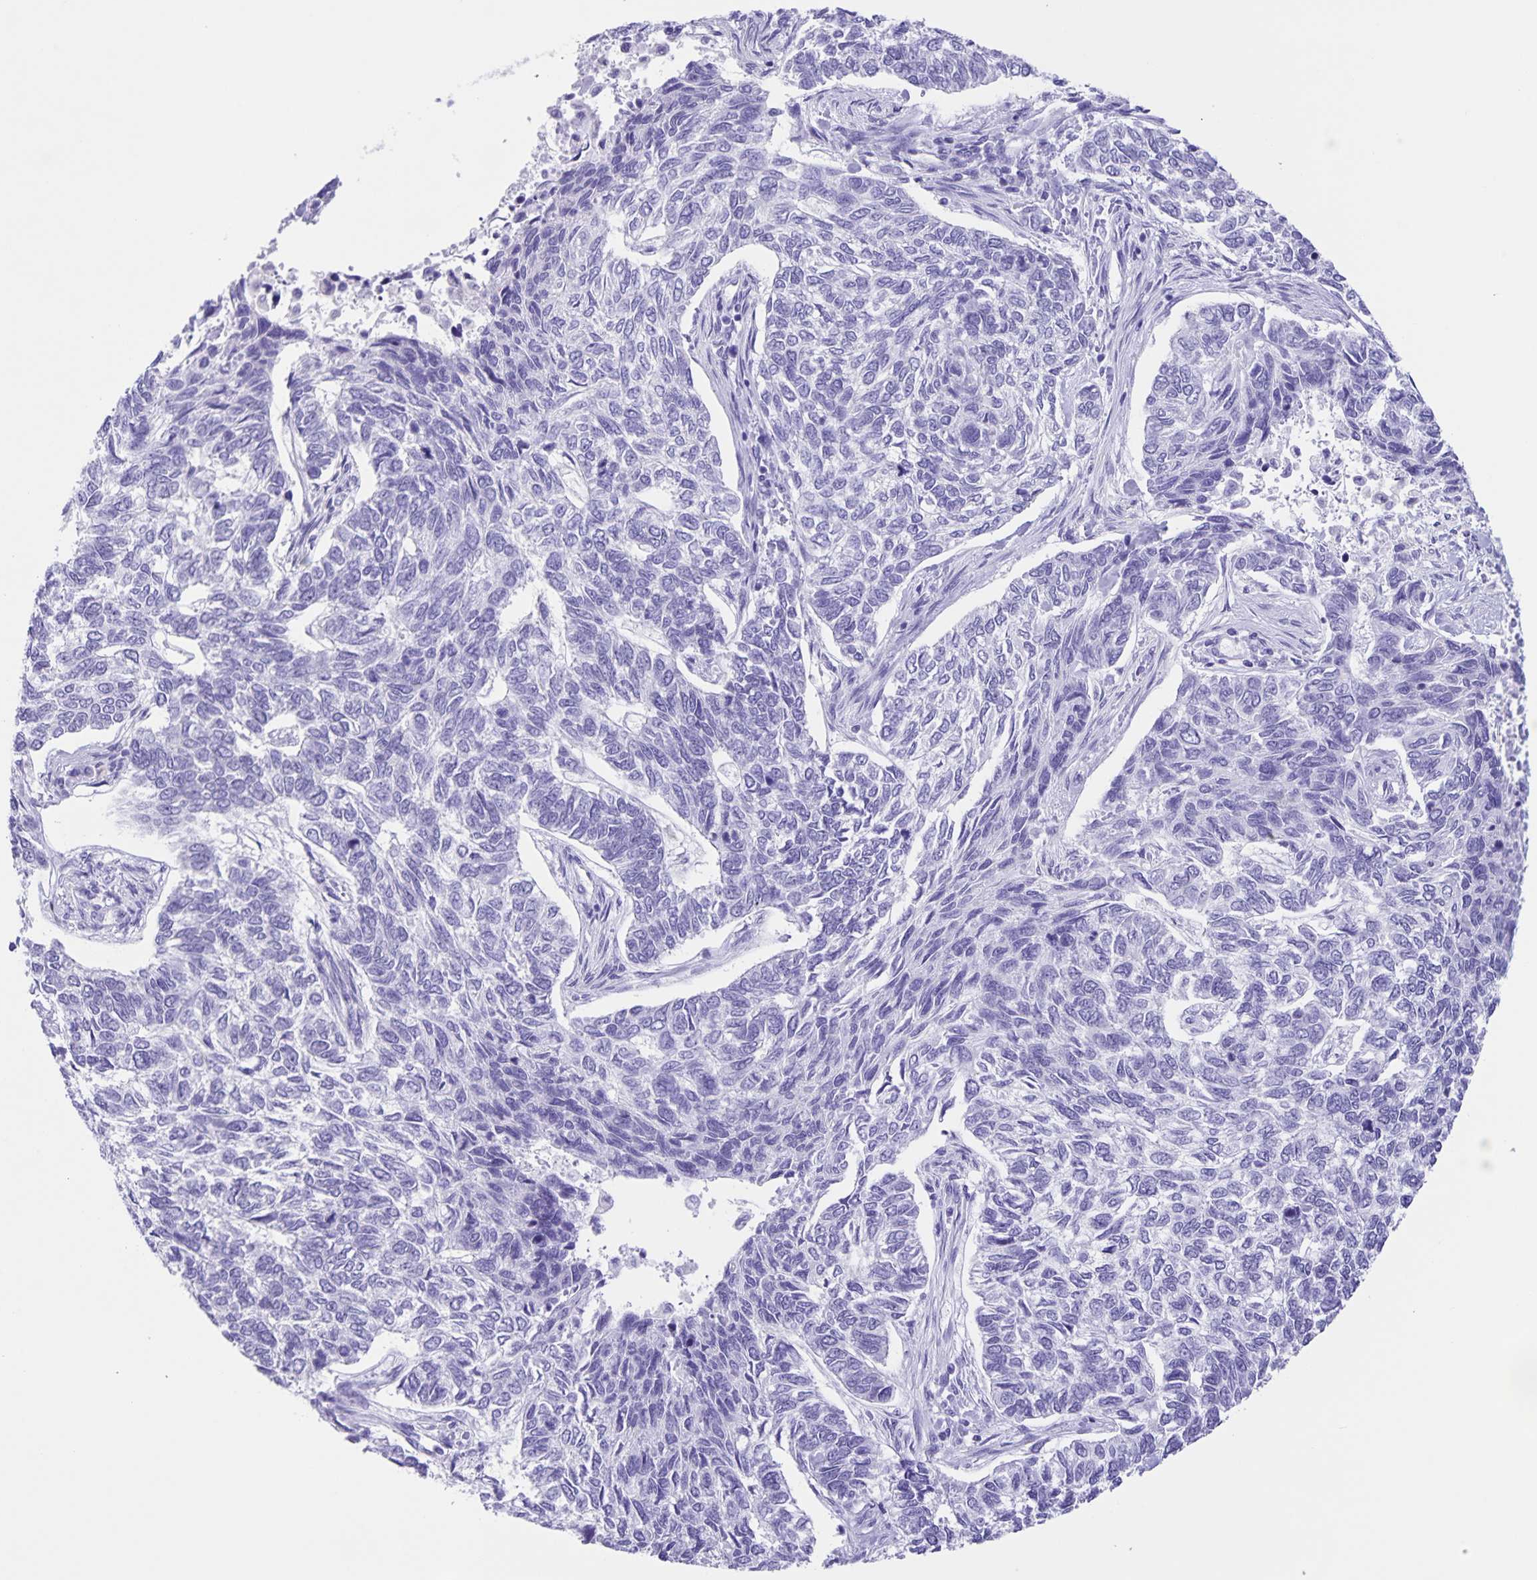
{"staining": {"intensity": "negative", "quantity": "none", "location": "none"}, "tissue": "skin cancer", "cell_type": "Tumor cells", "image_type": "cancer", "snomed": [{"axis": "morphology", "description": "Basal cell carcinoma"}, {"axis": "topography", "description": "Skin"}], "caption": "Immunohistochemistry (IHC) of basal cell carcinoma (skin) demonstrates no positivity in tumor cells.", "gene": "CAPSL", "patient": {"sex": "female", "age": 65}}